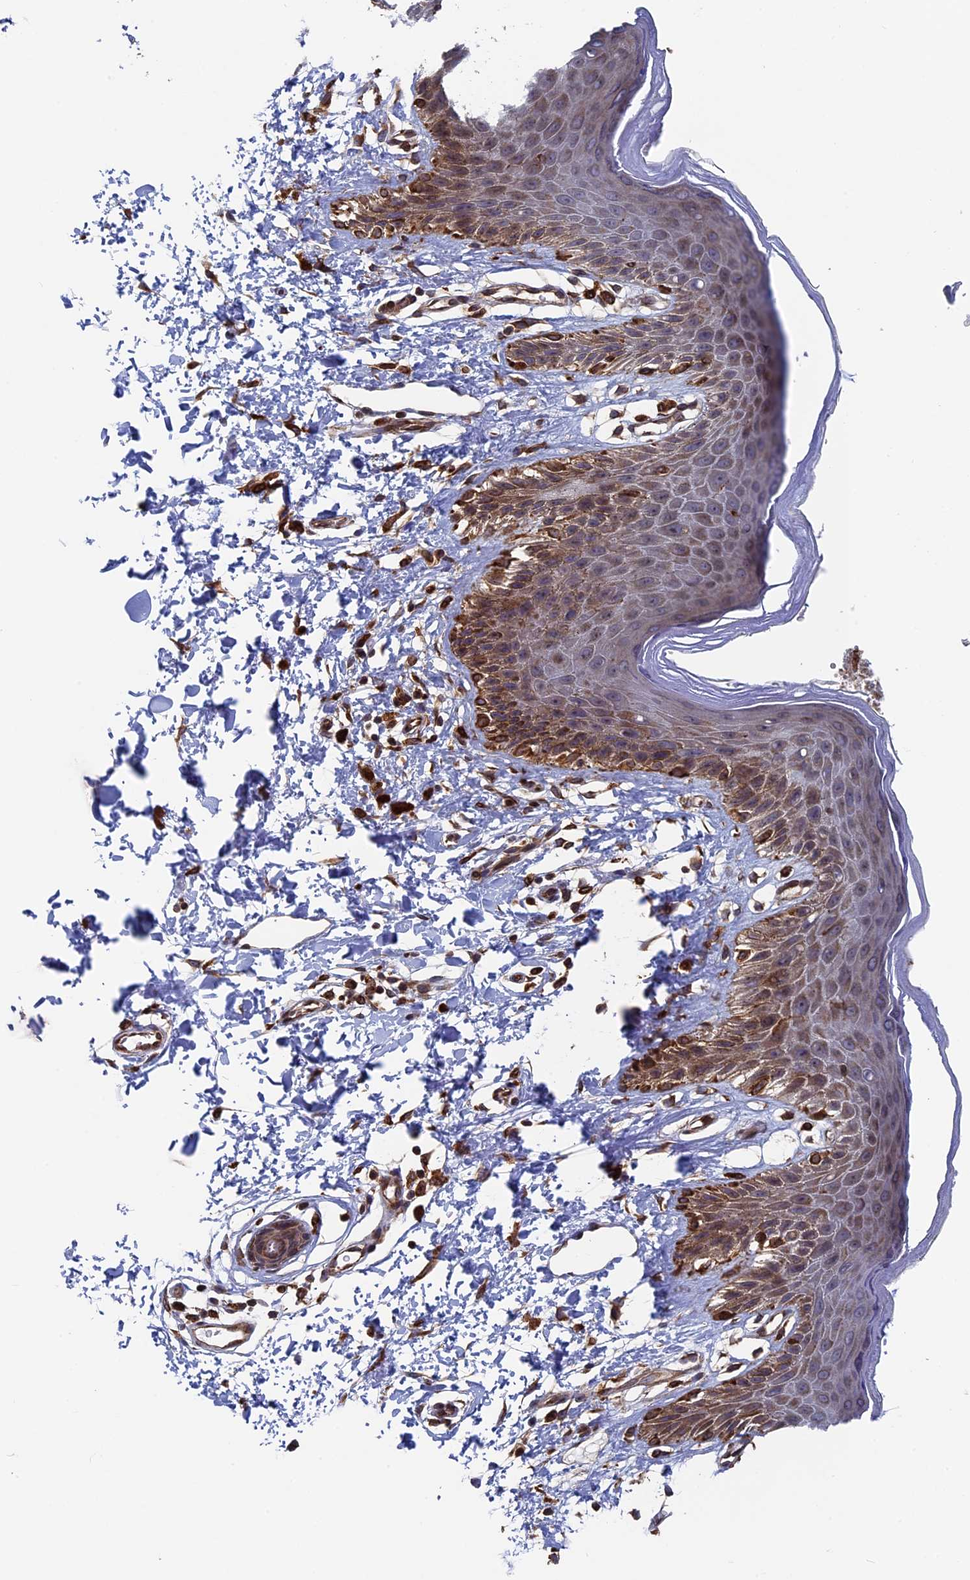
{"staining": {"intensity": "moderate", "quantity": ">75%", "location": "cytoplasmic/membranous"}, "tissue": "skin", "cell_type": "Epidermal cells", "image_type": "normal", "snomed": [{"axis": "morphology", "description": "Normal tissue, NOS"}, {"axis": "topography", "description": "Anal"}], "caption": "High-power microscopy captured an immunohistochemistry (IHC) image of benign skin, revealing moderate cytoplasmic/membranous positivity in about >75% of epidermal cells. The protein of interest is stained brown, and the nuclei are stained in blue (DAB IHC with brightfield microscopy, high magnification).", "gene": "RPUSD1", "patient": {"sex": "male", "age": 44}}